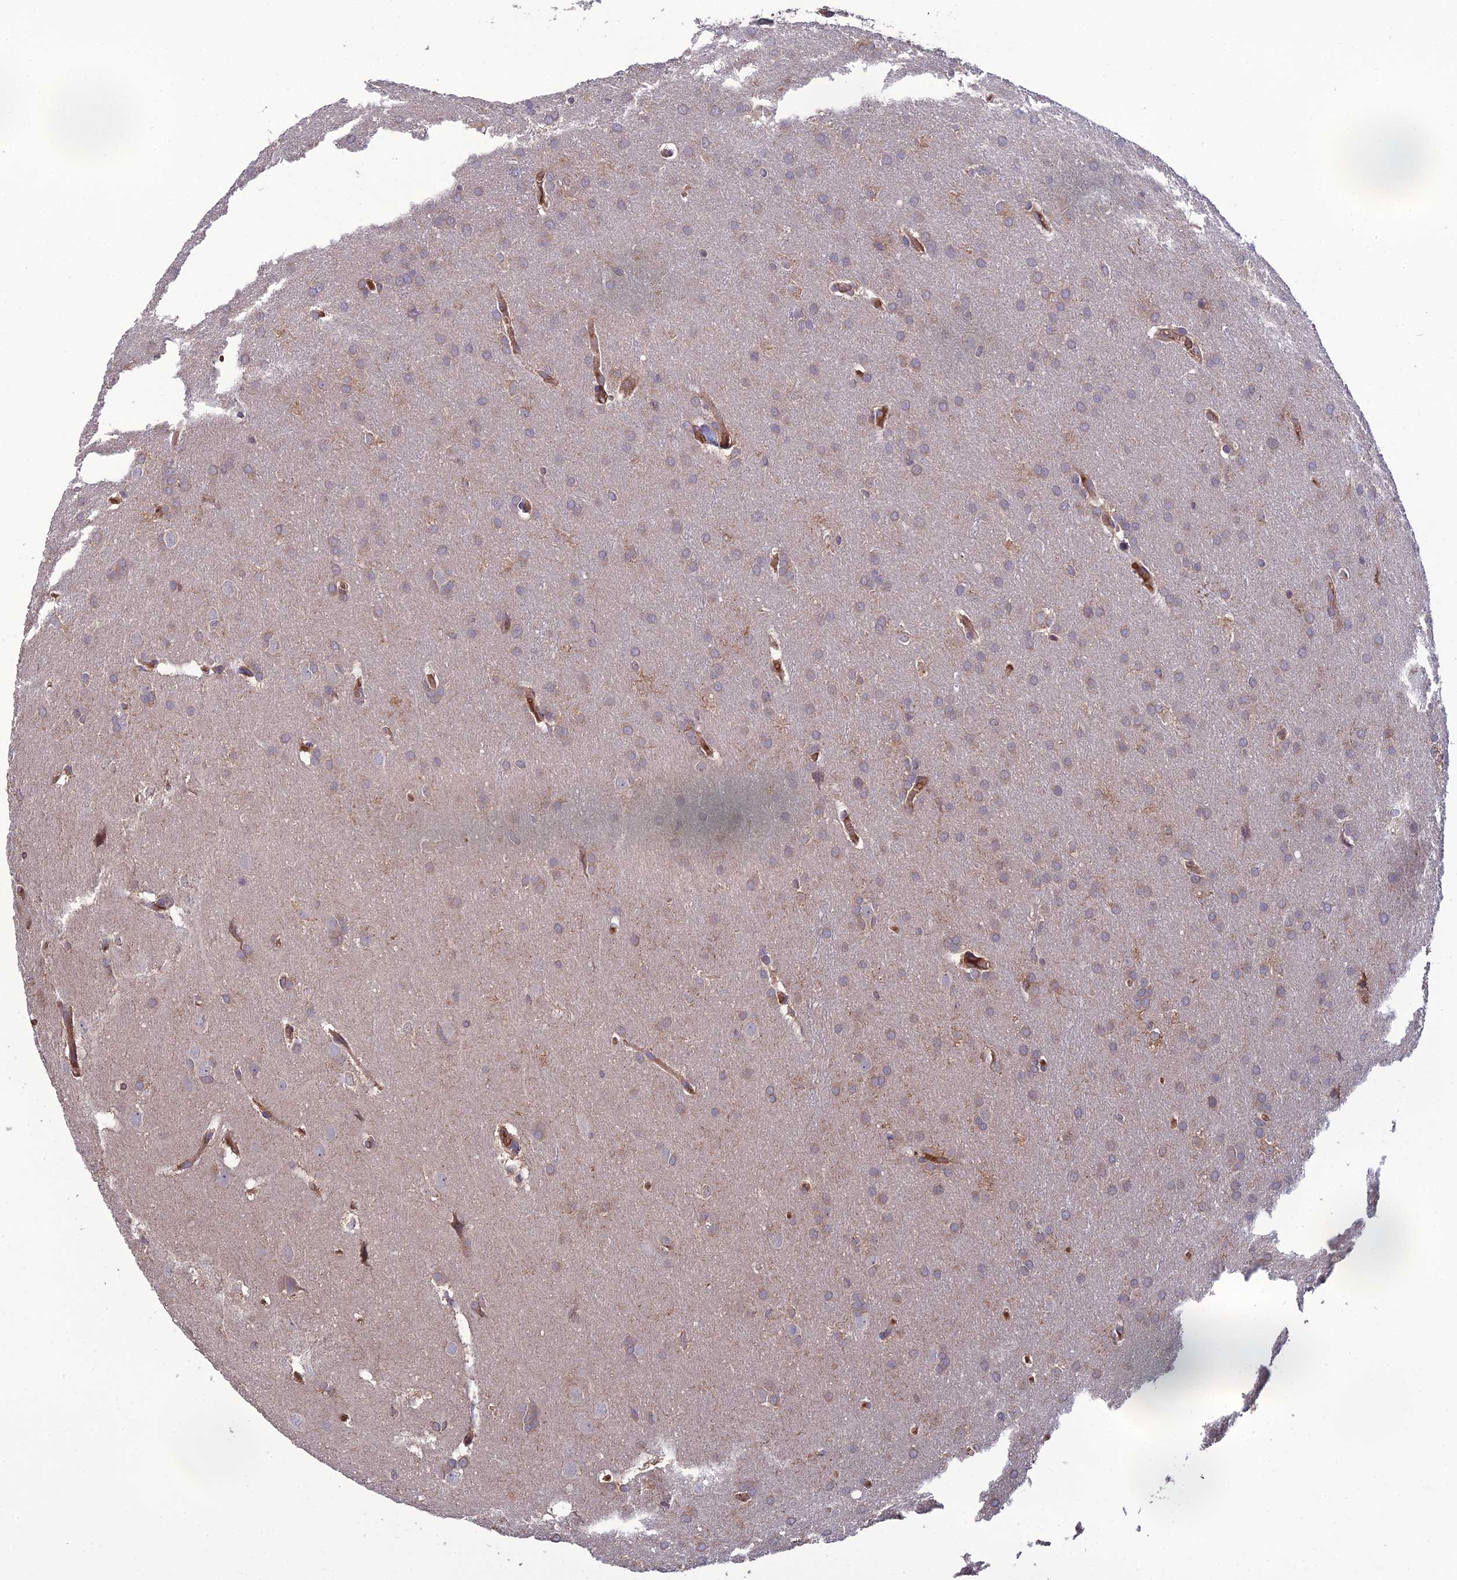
{"staining": {"intensity": "weak", "quantity": ">75%", "location": "cytoplasmic/membranous"}, "tissue": "glioma", "cell_type": "Tumor cells", "image_type": "cancer", "snomed": [{"axis": "morphology", "description": "Glioma, malignant, Low grade"}, {"axis": "topography", "description": "Brain"}], "caption": "The immunohistochemical stain highlights weak cytoplasmic/membranous staining in tumor cells of low-grade glioma (malignant) tissue. The staining was performed using DAB (3,3'-diaminobenzidine), with brown indicating positive protein expression. Nuclei are stained blue with hematoxylin.", "gene": "GALR2", "patient": {"sex": "female", "age": 32}}